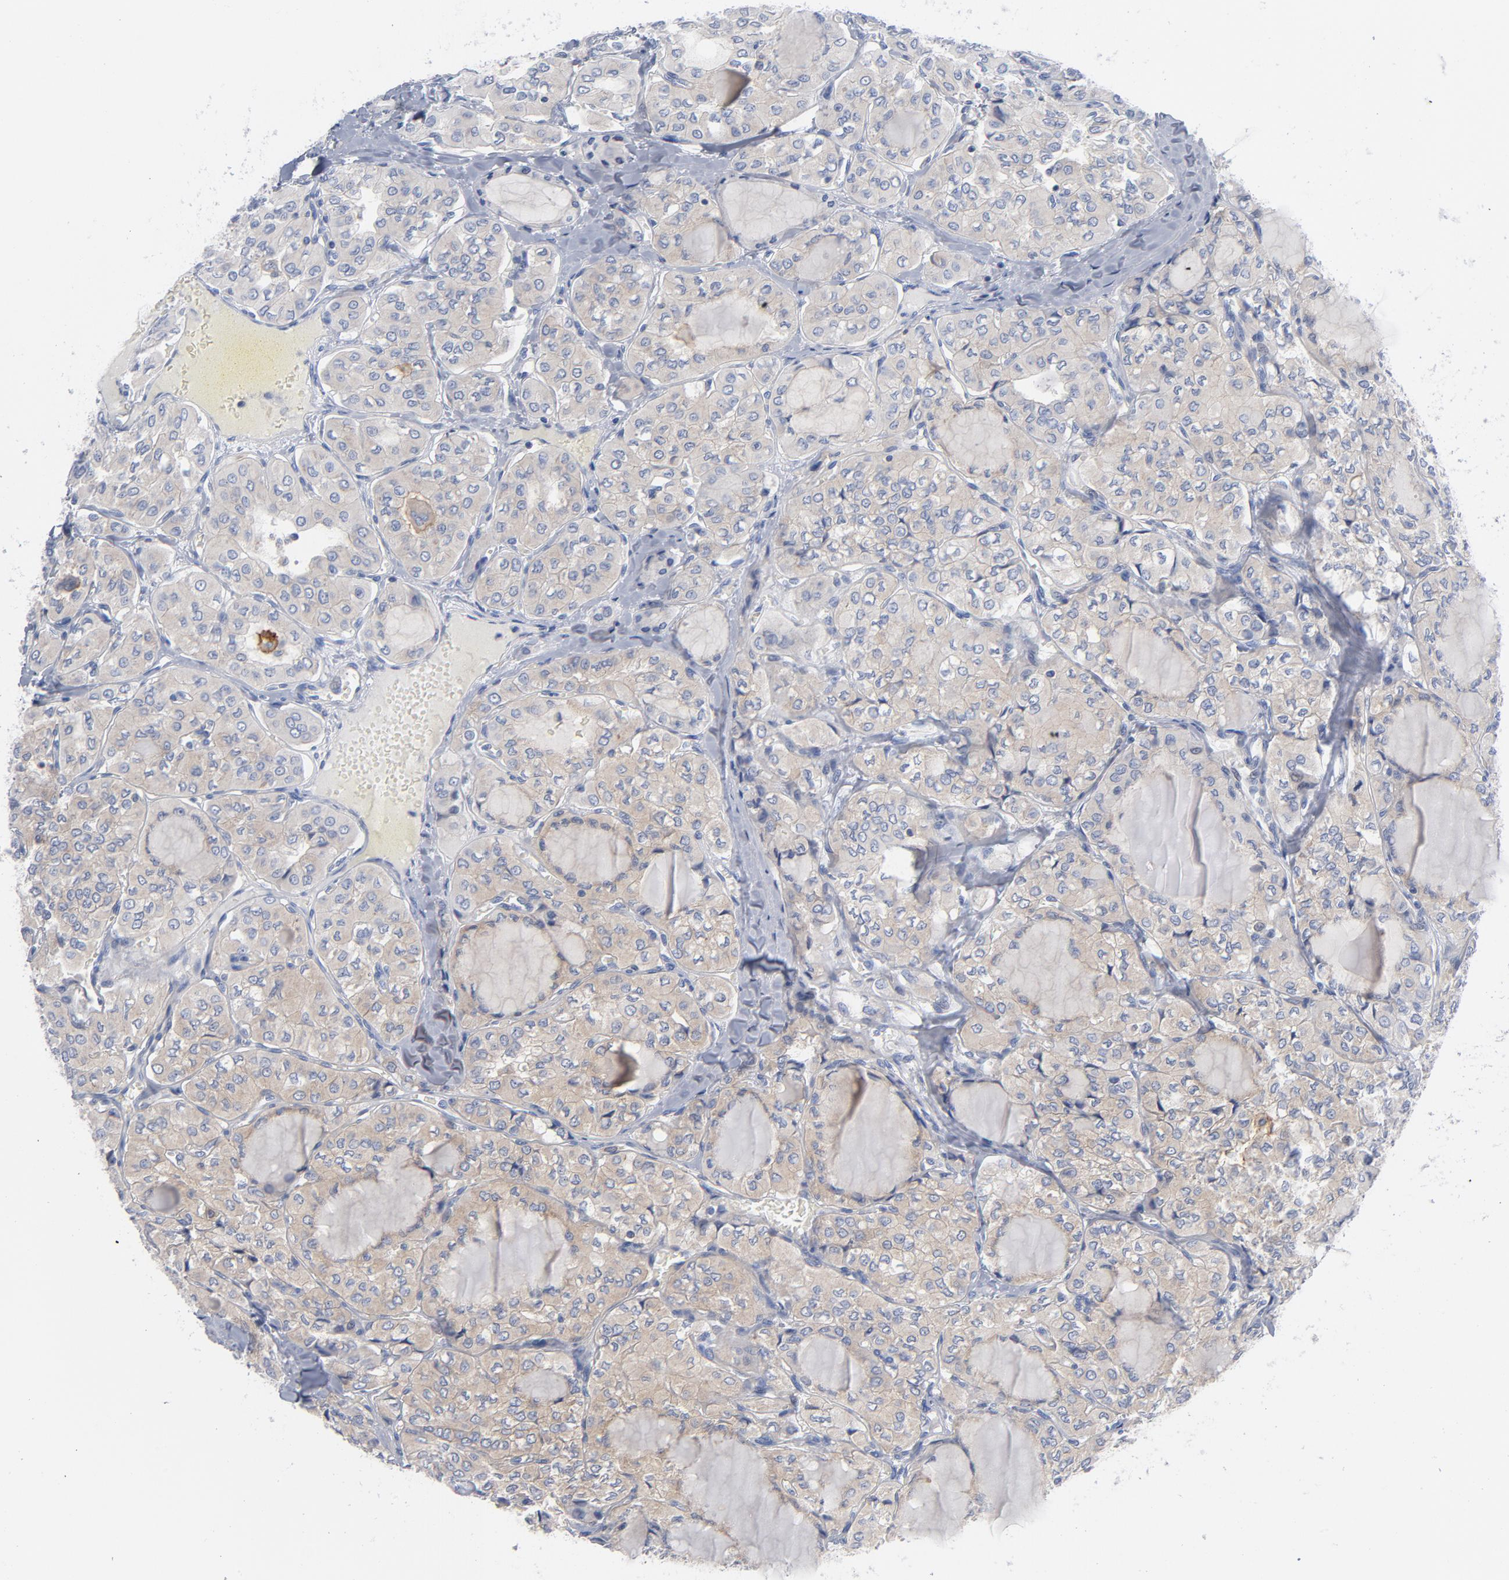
{"staining": {"intensity": "moderate", "quantity": "<25%", "location": "cytoplasmic/membranous"}, "tissue": "thyroid cancer", "cell_type": "Tumor cells", "image_type": "cancer", "snomed": [{"axis": "morphology", "description": "Papillary adenocarcinoma, NOS"}, {"axis": "topography", "description": "Thyroid gland"}], "caption": "An image showing moderate cytoplasmic/membranous staining in approximately <25% of tumor cells in thyroid cancer (papillary adenocarcinoma), as visualized by brown immunohistochemical staining.", "gene": "CD86", "patient": {"sex": "male", "age": 20}}